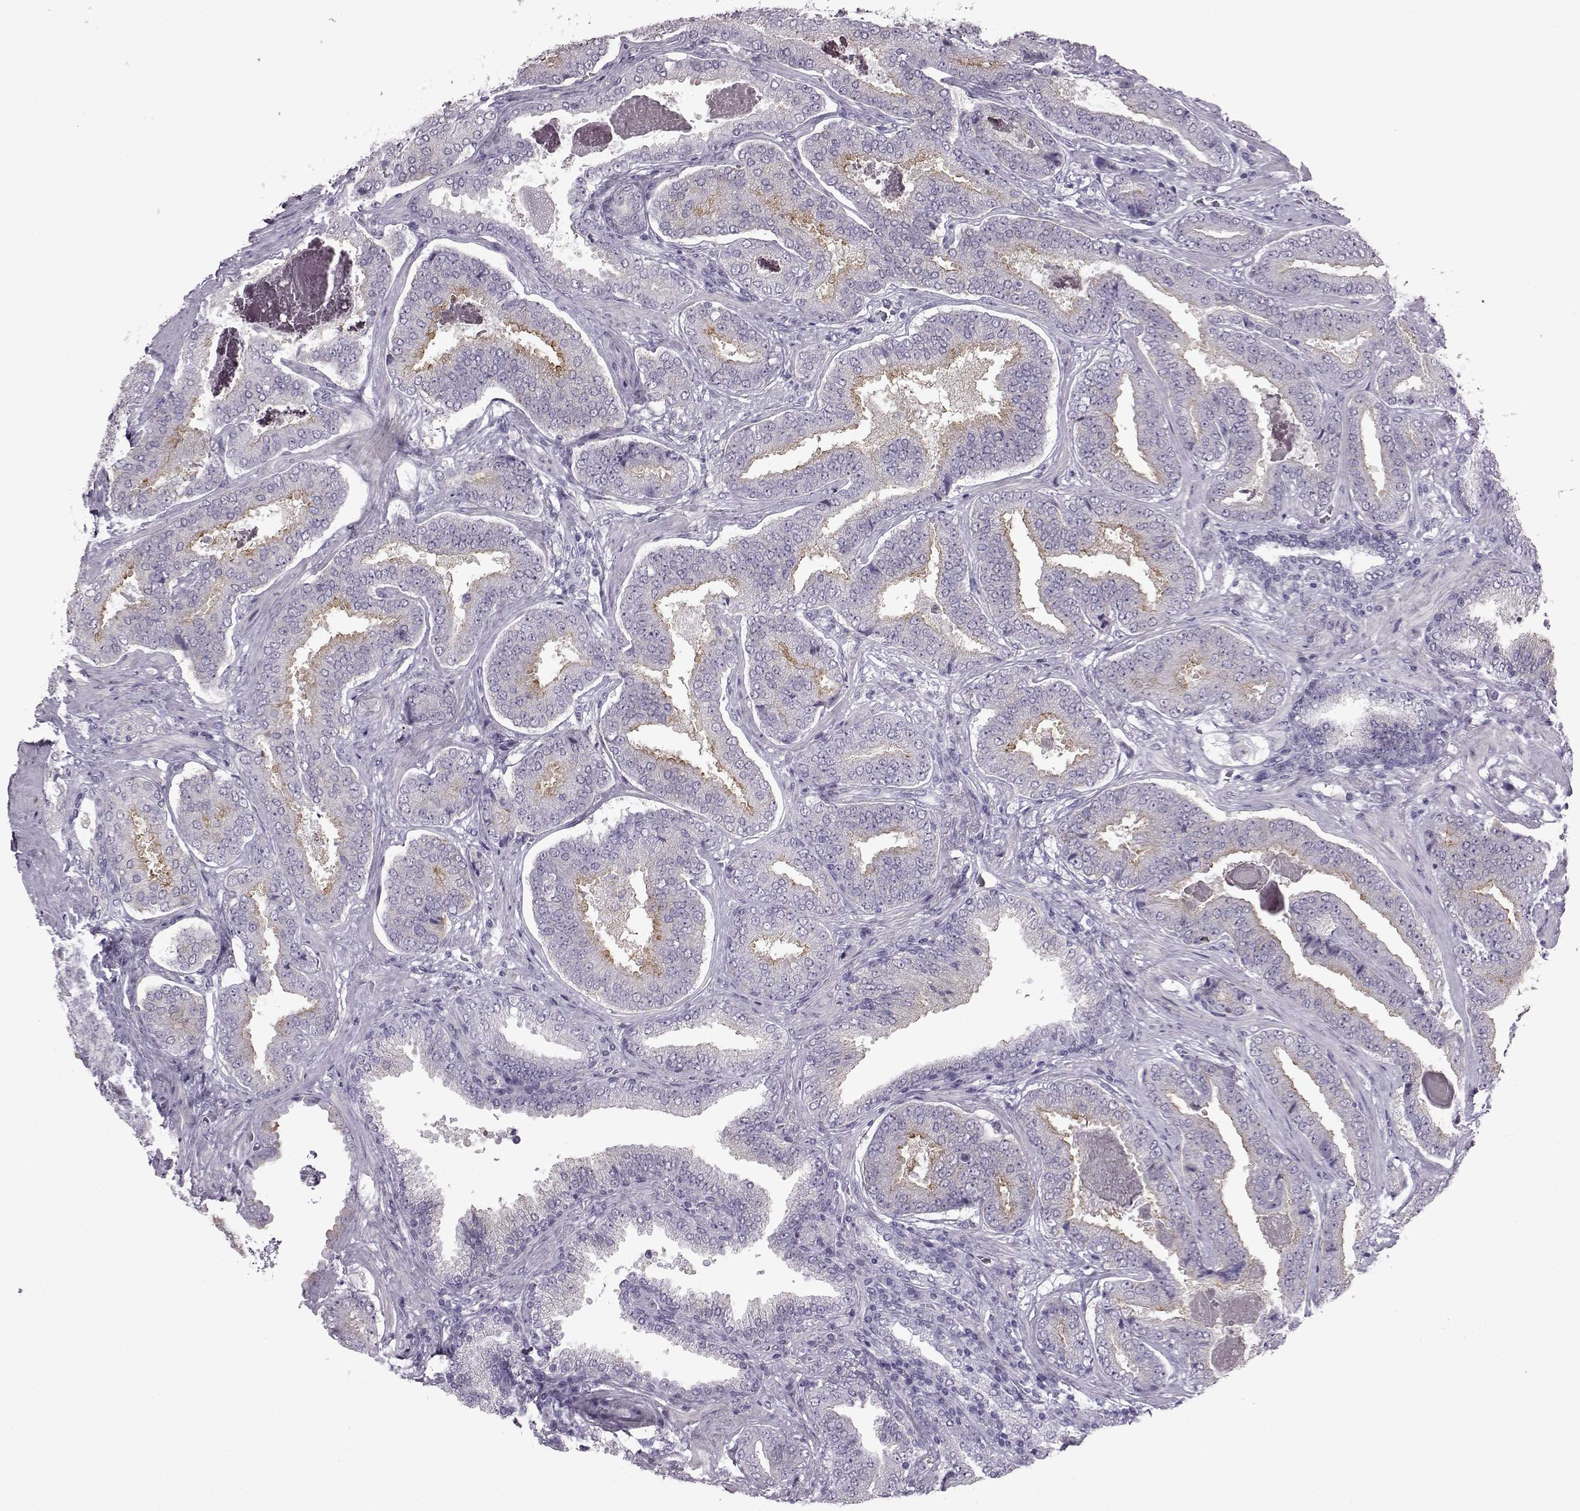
{"staining": {"intensity": "weak", "quantity": "<25%", "location": "cytoplasmic/membranous"}, "tissue": "prostate cancer", "cell_type": "Tumor cells", "image_type": "cancer", "snomed": [{"axis": "morphology", "description": "Adenocarcinoma, NOS"}, {"axis": "topography", "description": "Prostate"}], "caption": "IHC histopathology image of neoplastic tissue: prostate adenocarcinoma stained with DAB (3,3'-diaminobenzidine) reveals no significant protein staining in tumor cells.", "gene": "SLC28A2", "patient": {"sex": "male", "age": 64}}